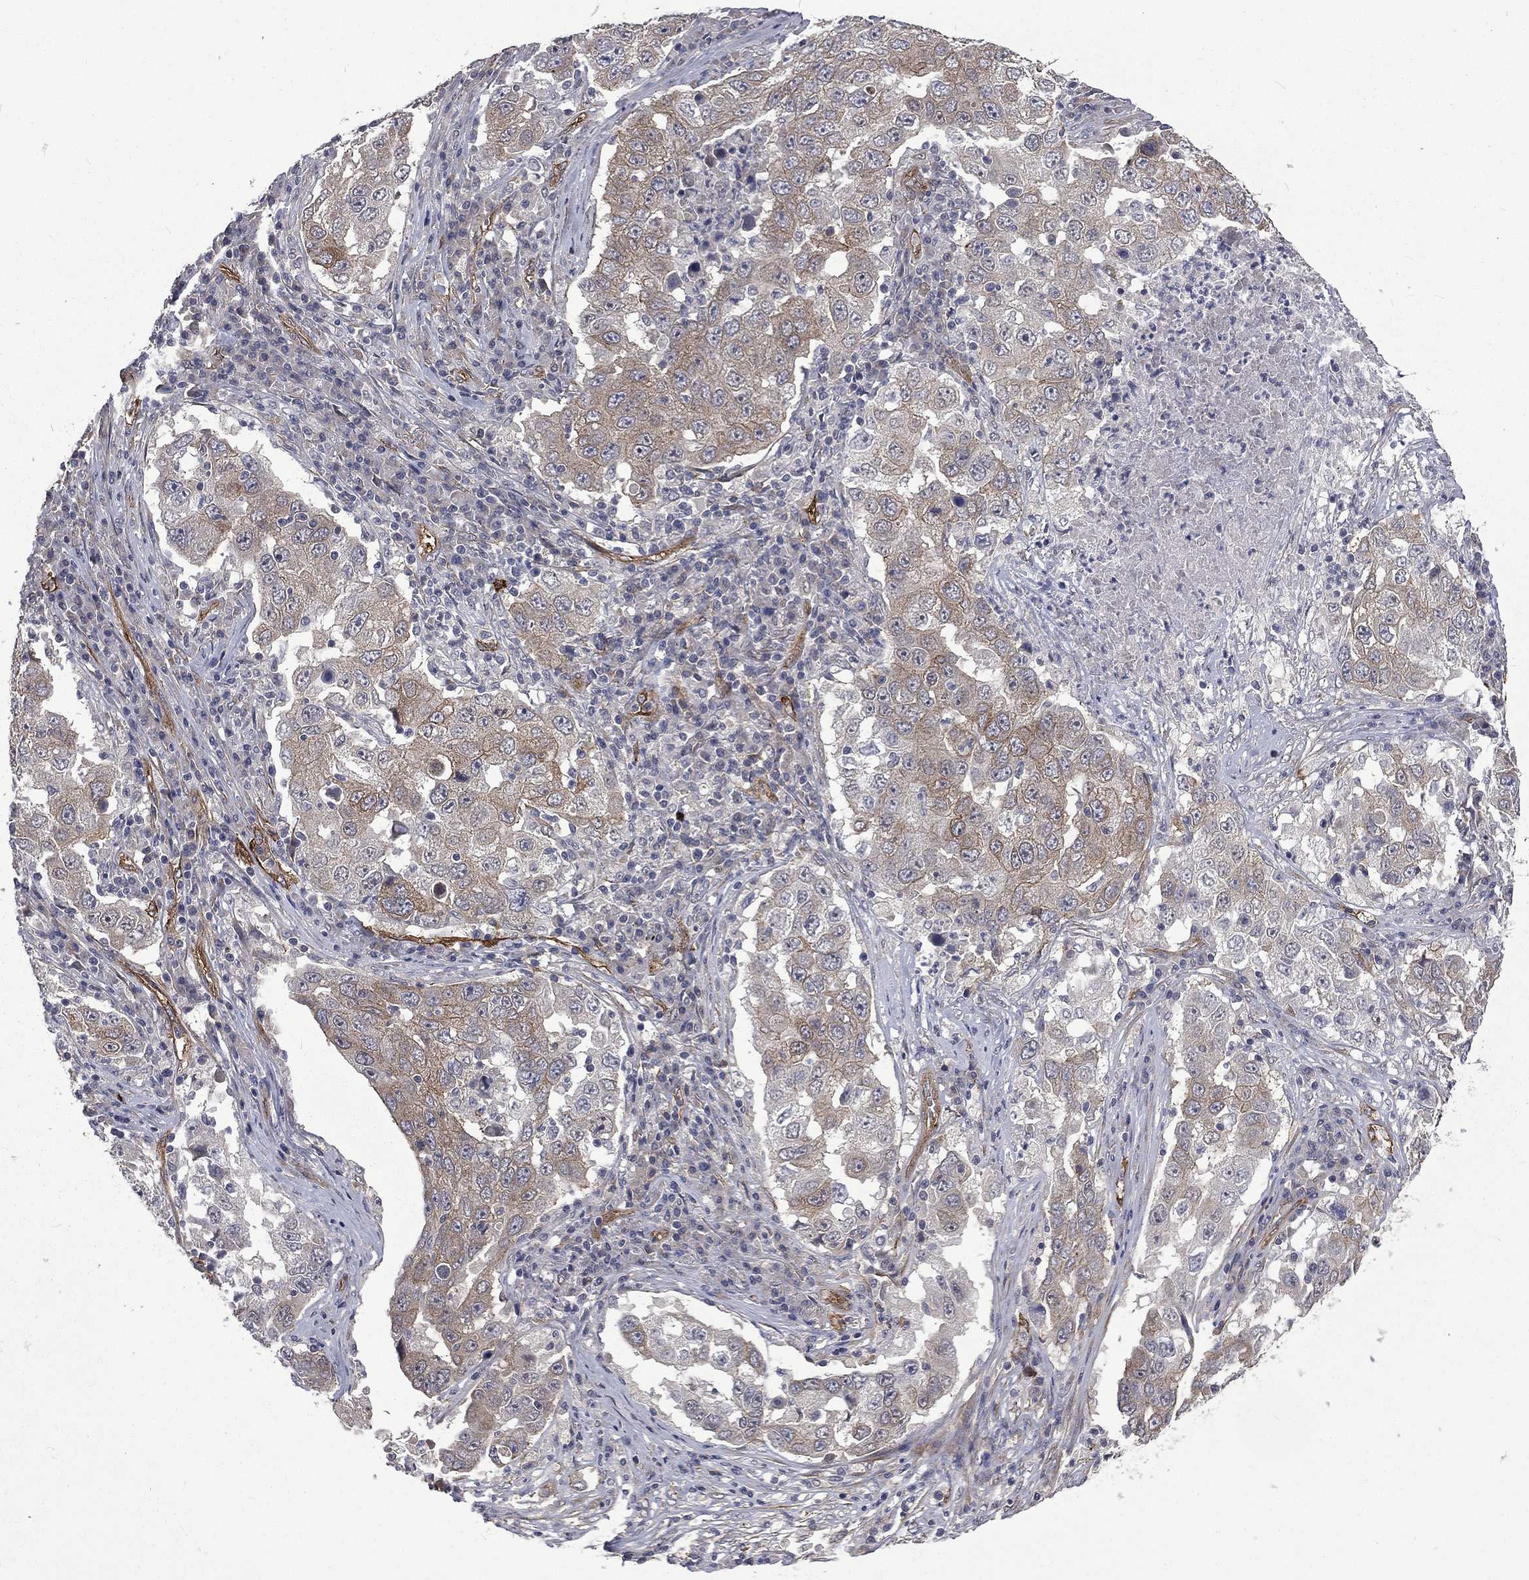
{"staining": {"intensity": "weak", "quantity": "<25%", "location": "cytoplasmic/membranous"}, "tissue": "lung cancer", "cell_type": "Tumor cells", "image_type": "cancer", "snomed": [{"axis": "morphology", "description": "Adenocarcinoma, NOS"}, {"axis": "topography", "description": "Lung"}], "caption": "Image shows no significant protein positivity in tumor cells of adenocarcinoma (lung).", "gene": "PPFIBP1", "patient": {"sex": "male", "age": 73}}